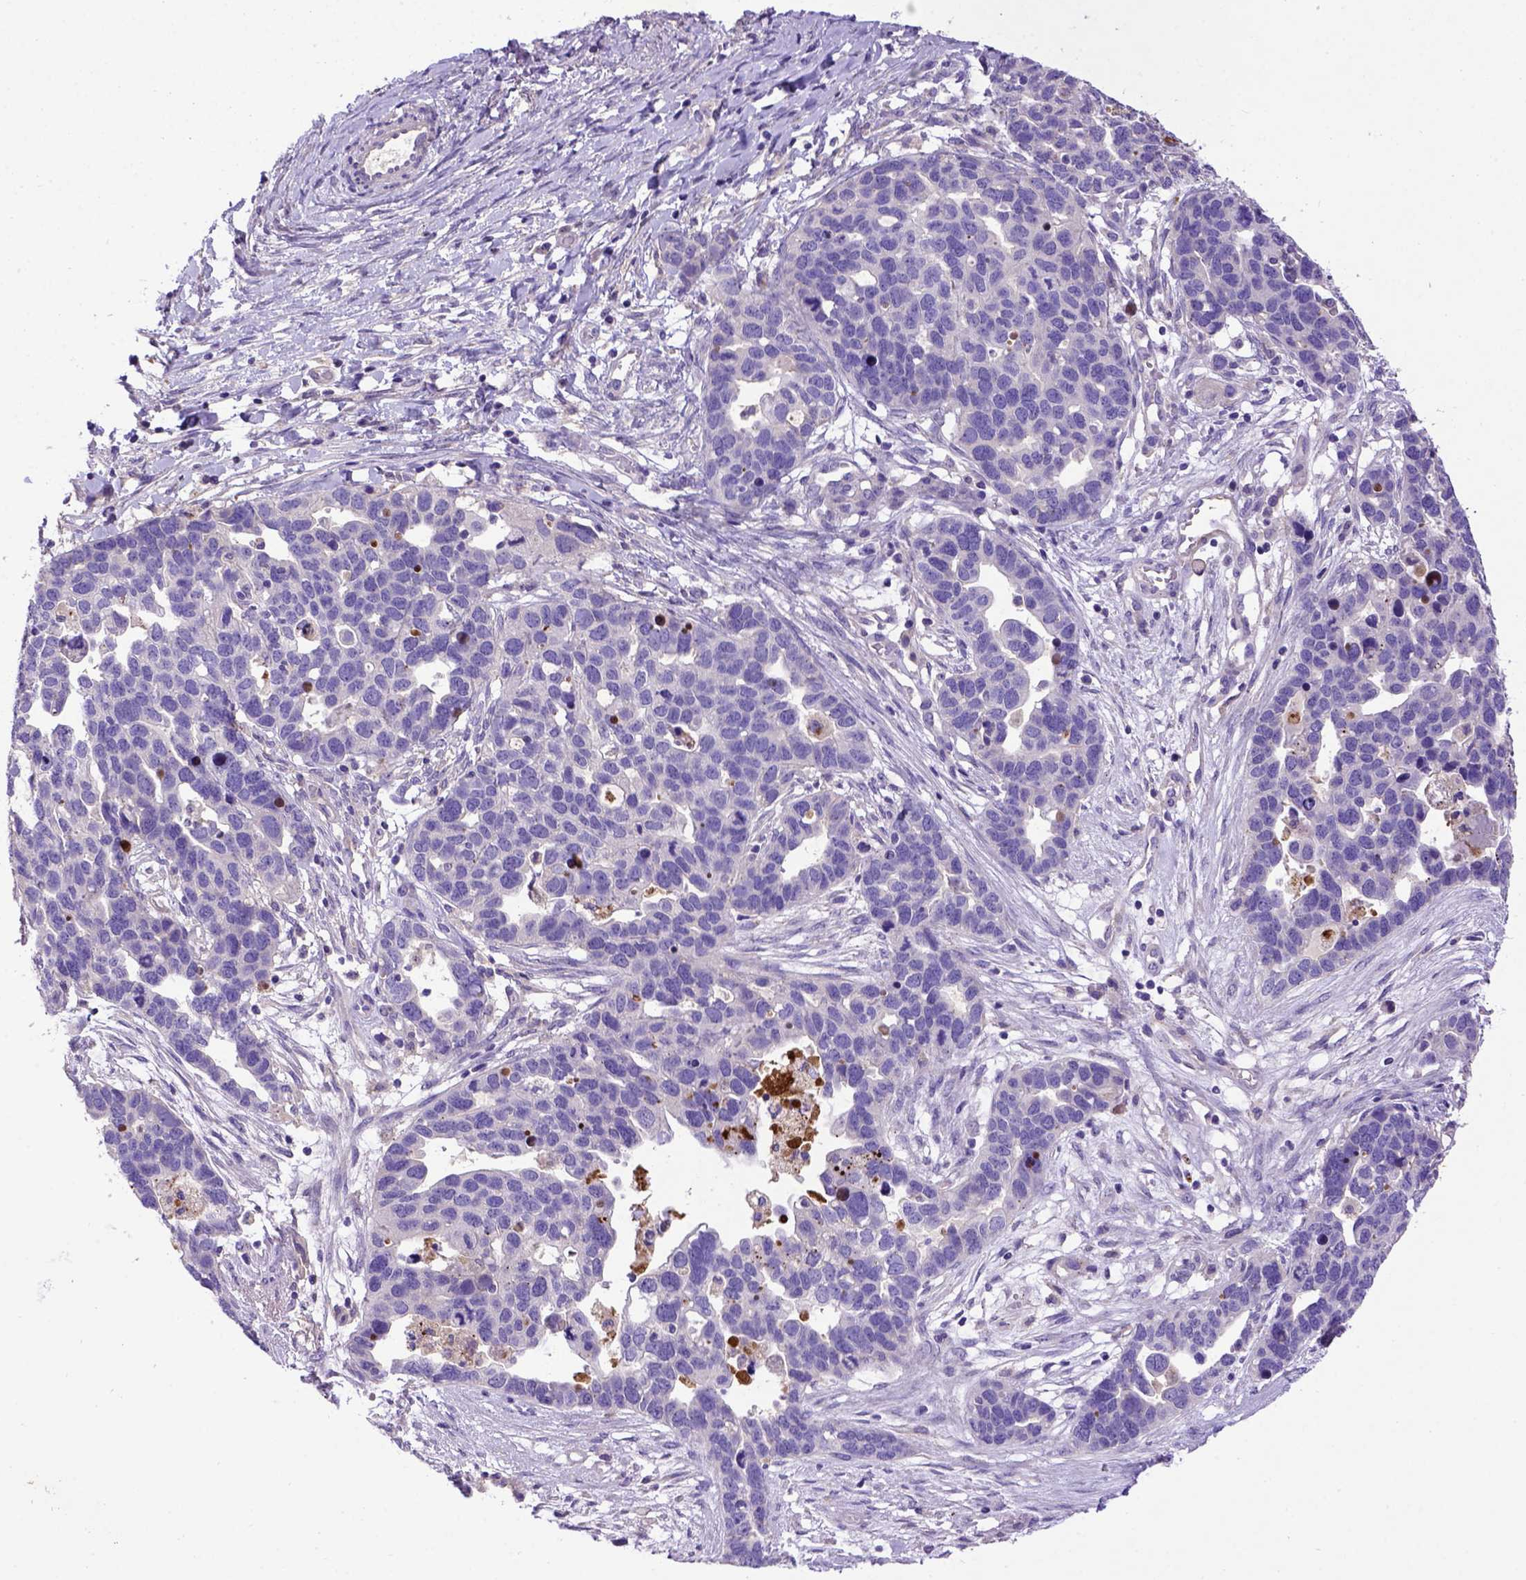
{"staining": {"intensity": "negative", "quantity": "none", "location": "none"}, "tissue": "ovarian cancer", "cell_type": "Tumor cells", "image_type": "cancer", "snomed": [{"axis": "morphology", "description": "Cystadenocarcinoma, serous, NOS"}, {"axis": "topography", "description": "Ovary"}], "caption": "This is an immunohistochemistry photomicrograph of ovarian serous cystadenocarcinoma. There is no positivity in tumor cells.", "gene": "ADAM12", "patient": {"sex": "female", "age": 54}}